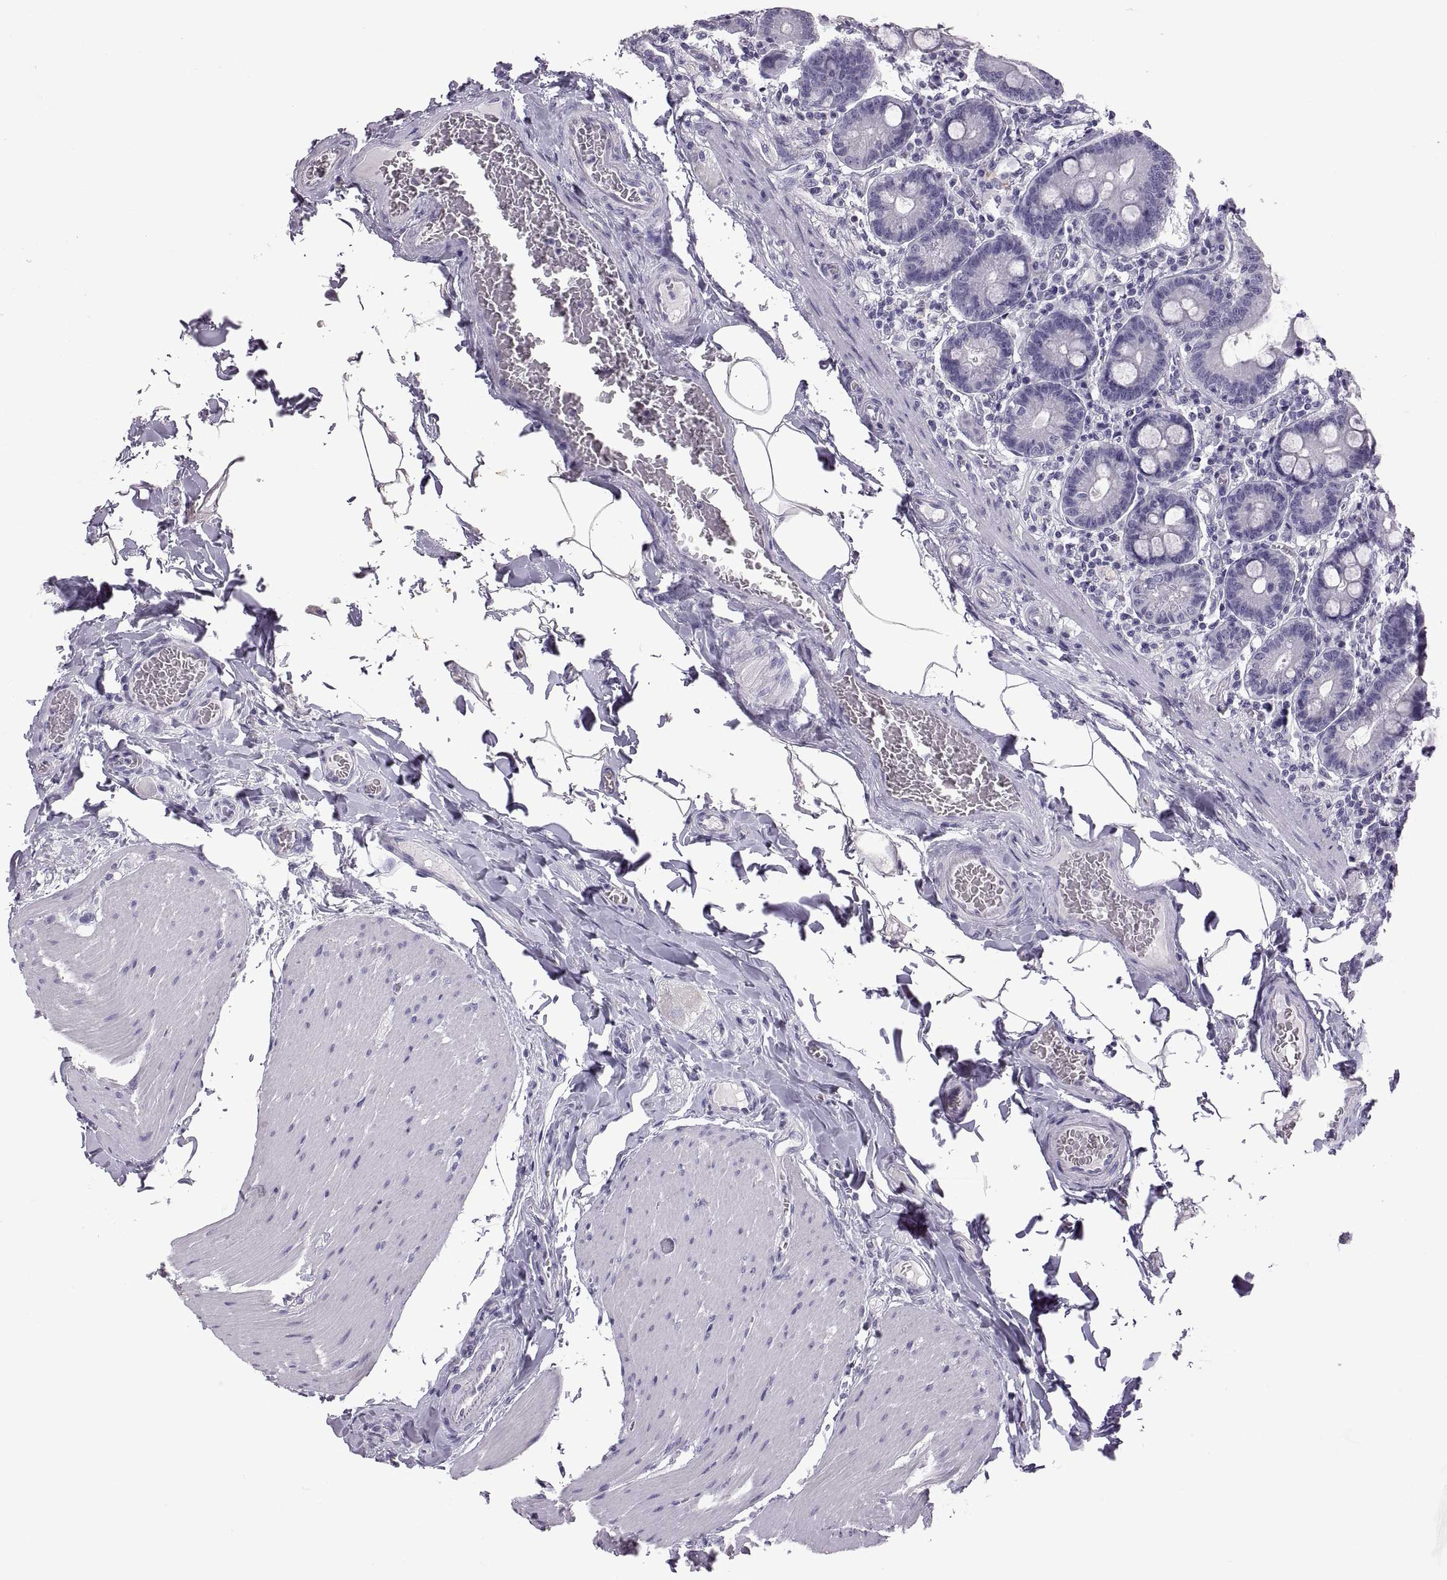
{"staining": {"intensity": "negative", "quantity": "none", "location": "none"}, "tissue": "small intestine", "cell_type": "Glandular cells", "image_type": "normal", "snomed": [{"axis": "morphology", "description": "Normal tissue, NOS"}, {"axis": "topography", "description": "Small intestine"}], "caption": "Glandular cells are negative for protein expression in normal human small intestine. The staining was performed using DAB (3,3'-diaminobenzidine) to visualize the protein expression in brown, while the nuclei were stained in blue with hematoxylin (Magnification: 20x).", "gene": "RDM1", "patient": {"sex": "male", "age": 37}}